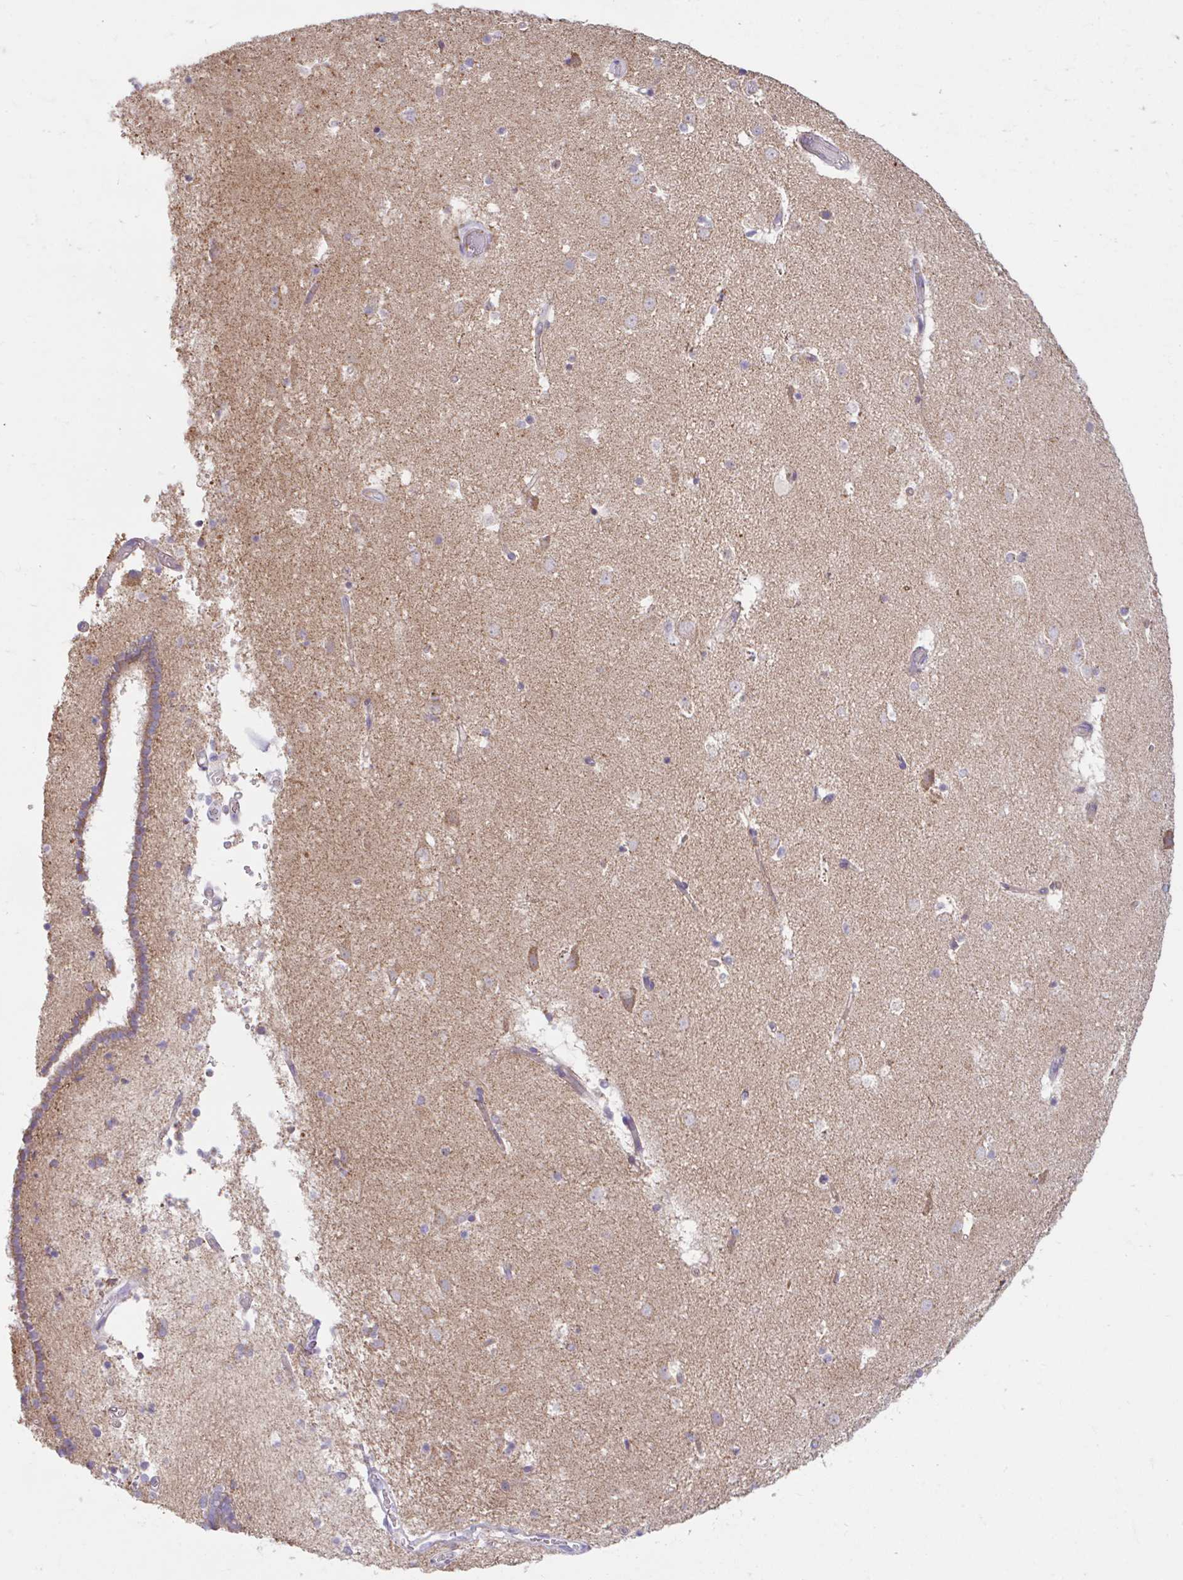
{"staining": {"intensity": "moderate", "quantity": "<25%", "location": "cytoplasmic/membranous"}, "tissue": "caudate", "cell_type": "Glial cells", "image_type": "normal", "snomed": [{"axis": "morphology", "description": "Normal tissue, NOS"}, {"axis": "topography", "description": "Lateral ventricle wall"}], "caption": "Glial cells demonstrate moderate cytoplasmic/membranous expression in about <25% of cells in benign caudate. Using DAB (3,3'-diaminobenzidine) (brown) and hematoxylin (blue) stains, captured at high magnification using brightfield microscopy.", "gene": "RALBP1", "patient": {"sex": "male", "age": 37}}